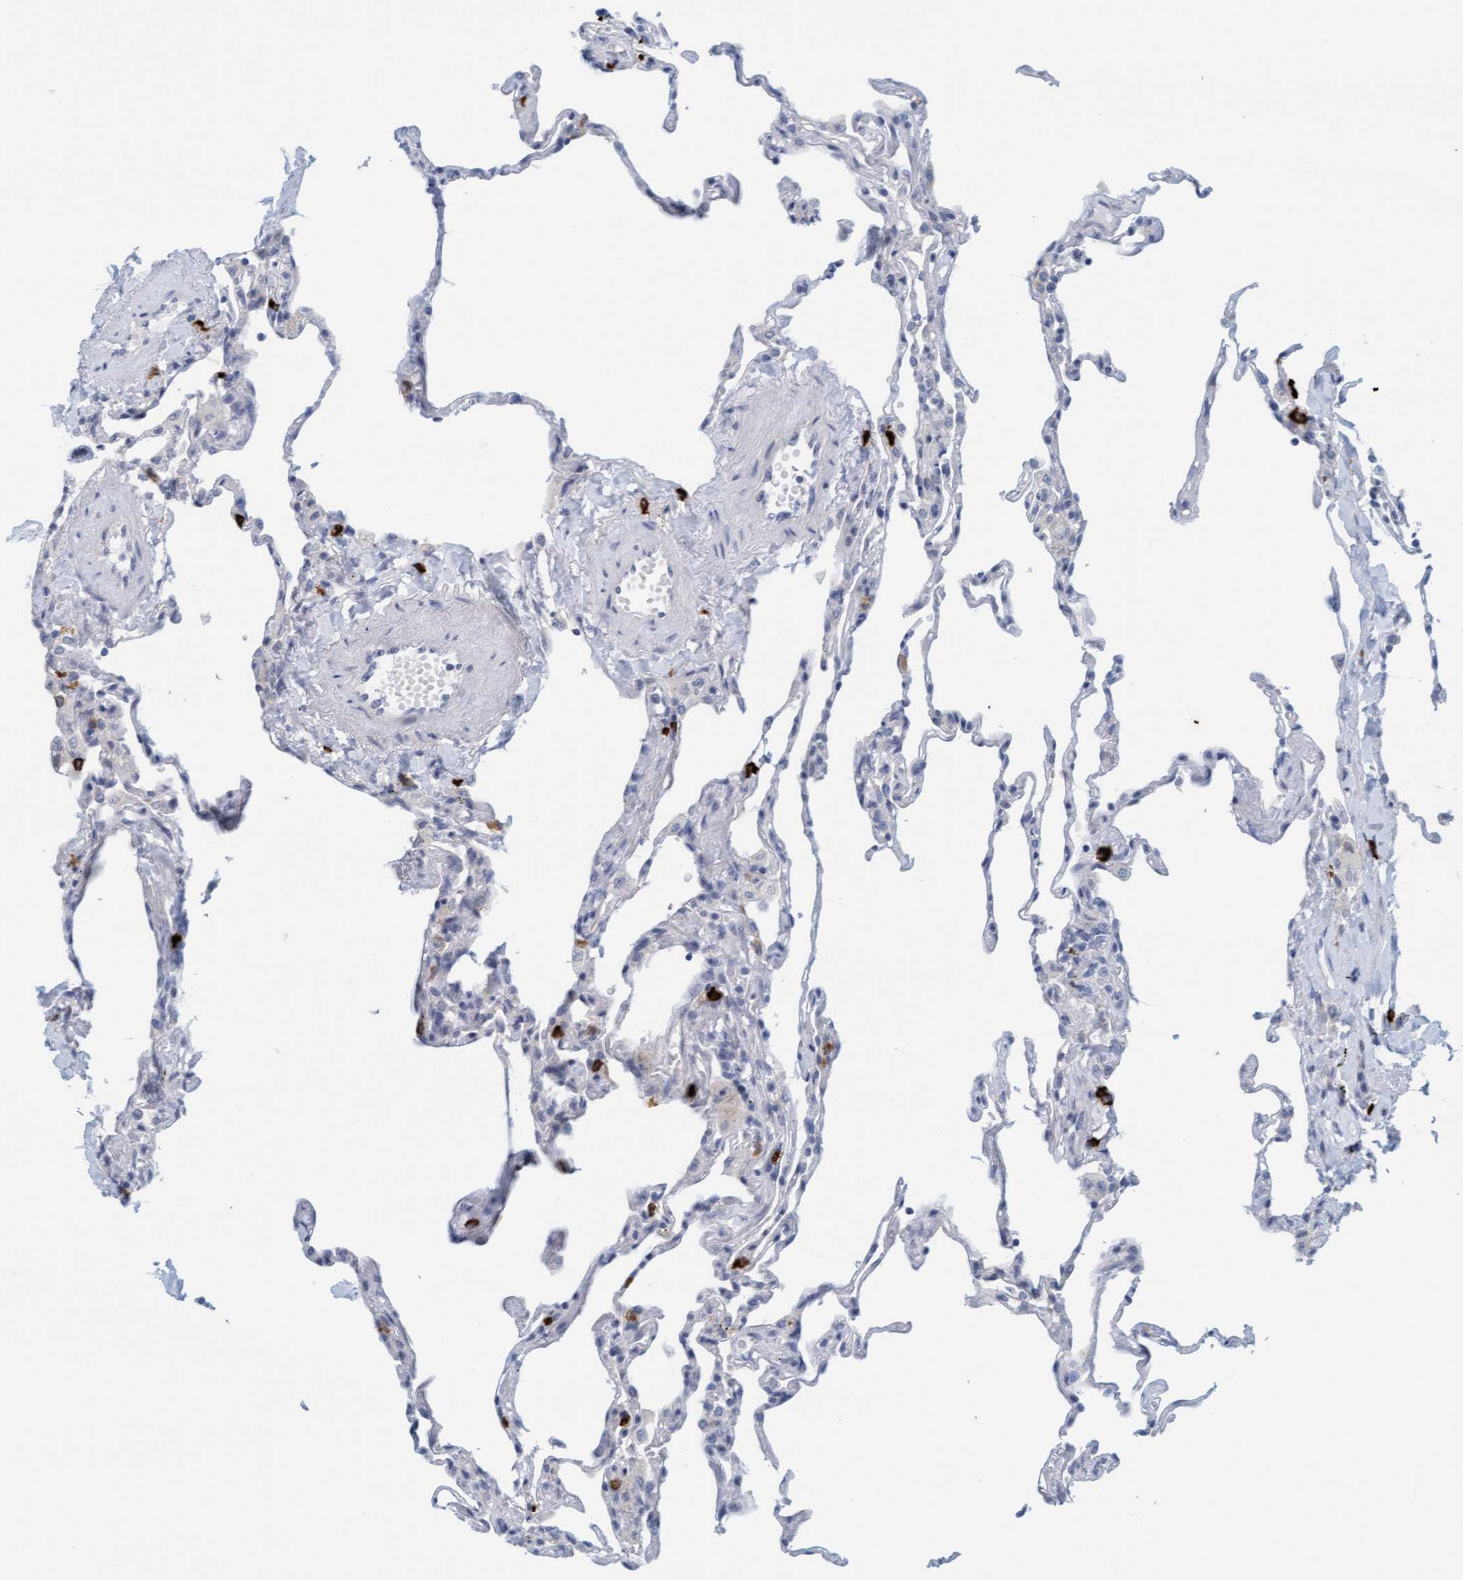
{"staining": {"intensity": "negative", "quantity": "none", "location": "none"}, "tissue": "lung", "cell_type": "Alveolar cells", "image_type": "normal", "snomed": [{"axis": "morphology", "description": "Normal tissue, NOS"}, {"axis": "topography", "description": "Lung"}], "caption": "This is a photomicrograph of immunohistochemistry (IHC) staining of benign lung, which shows no staining in alveolar cells. (DAB immunohistochemistry with hematoxylin counter stain).", "gene": "CPA3", "patient": {"sex": "male", "age": 59}}